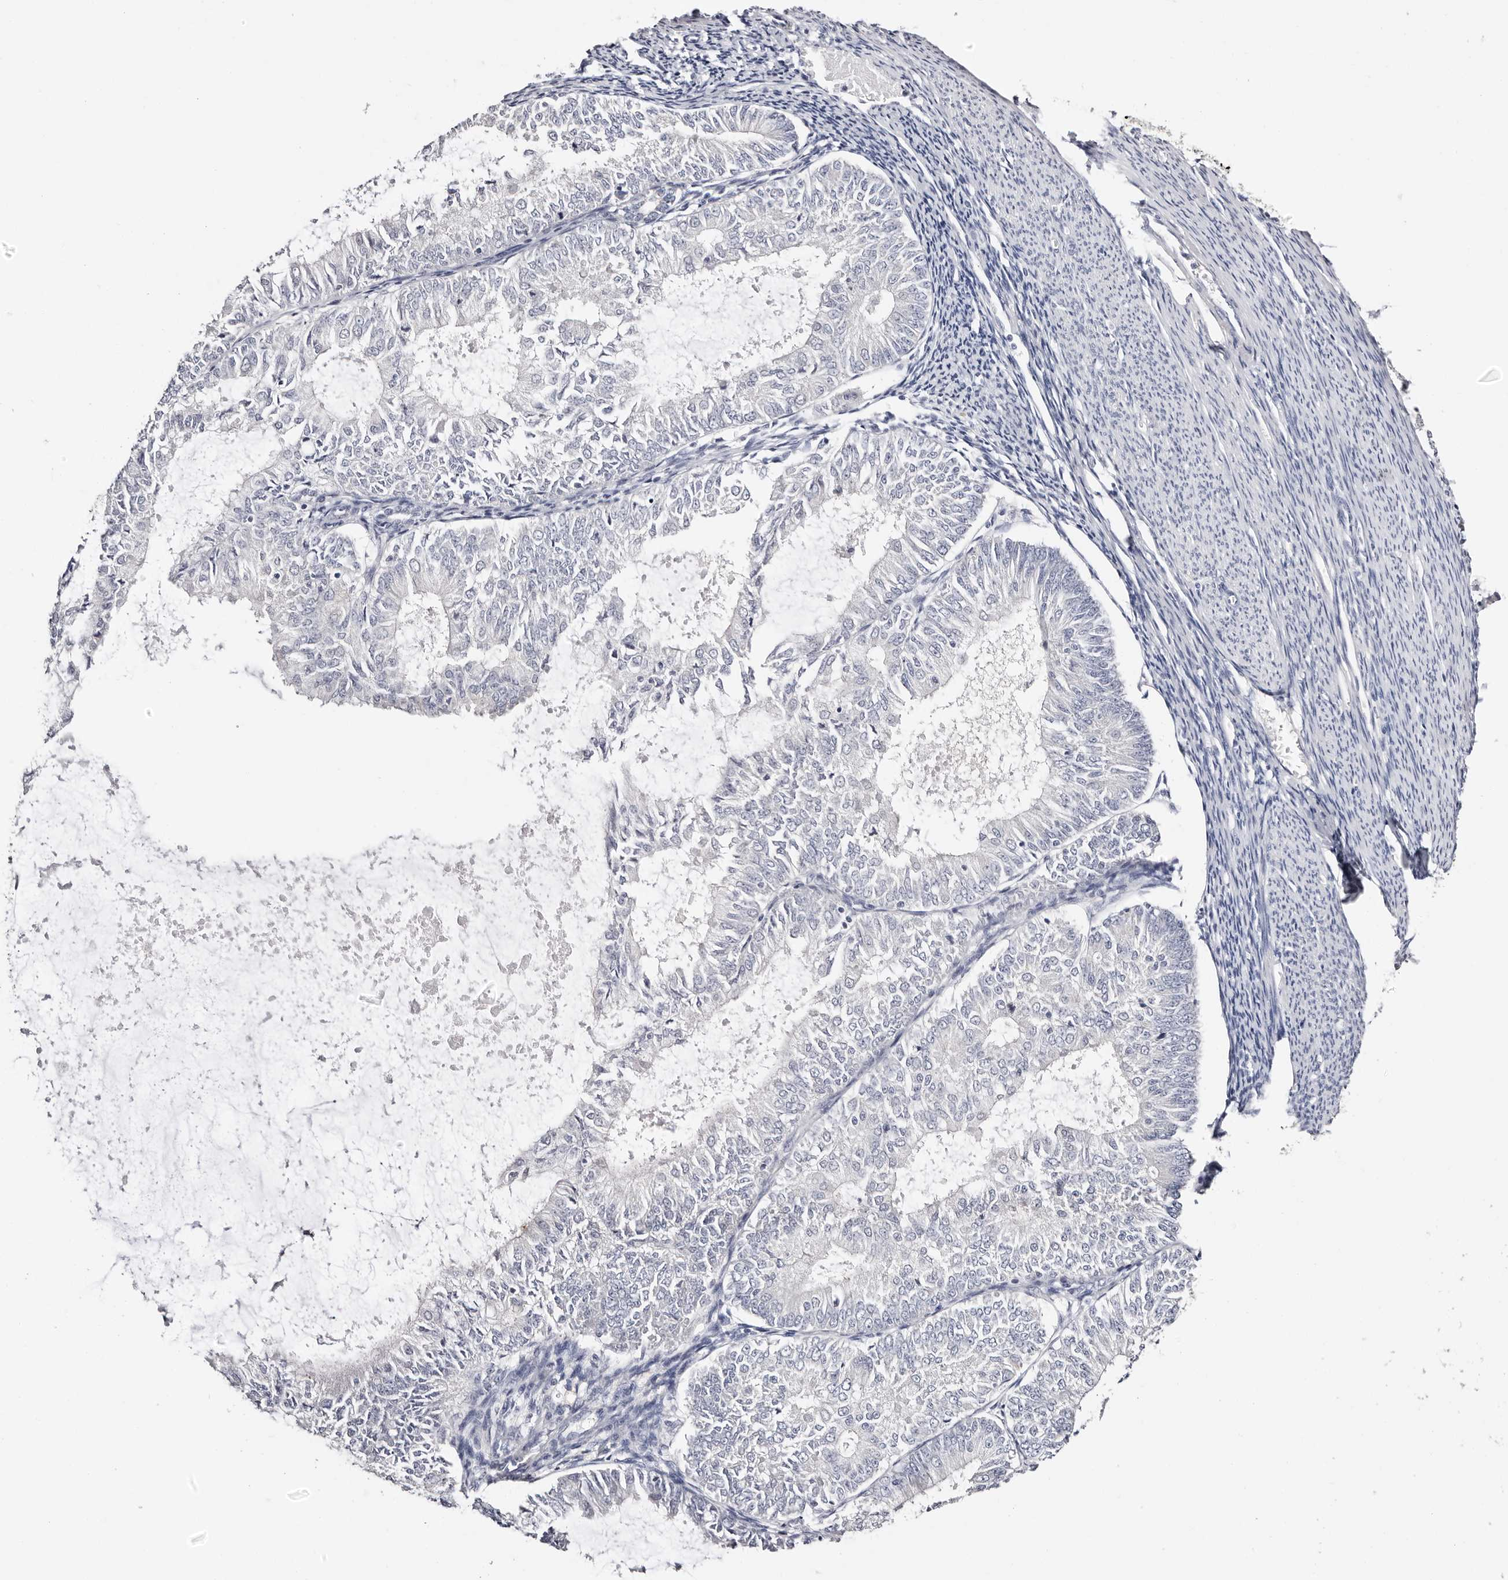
{"staining": {"intensity": "negative", "quantity": "none", "location": "none"}, "tissue": "endometrial cancer", "cell_type": "Tumor cells", "image_type": "cancer", "snomed": [{"axis": "morphology", "description": "Adenocarcinoma, NOS"}, {"axis": "topography", "description": "Endometrium"}], "caption": "Immunohistochemistry (IHC) histopathology image of human adenocarcinoma (endometrial) stained for a protein (brown), which reveals no staining in tumor cells.", "gene": "ROM1", "patient": {"sex": "female", "age": 57}}